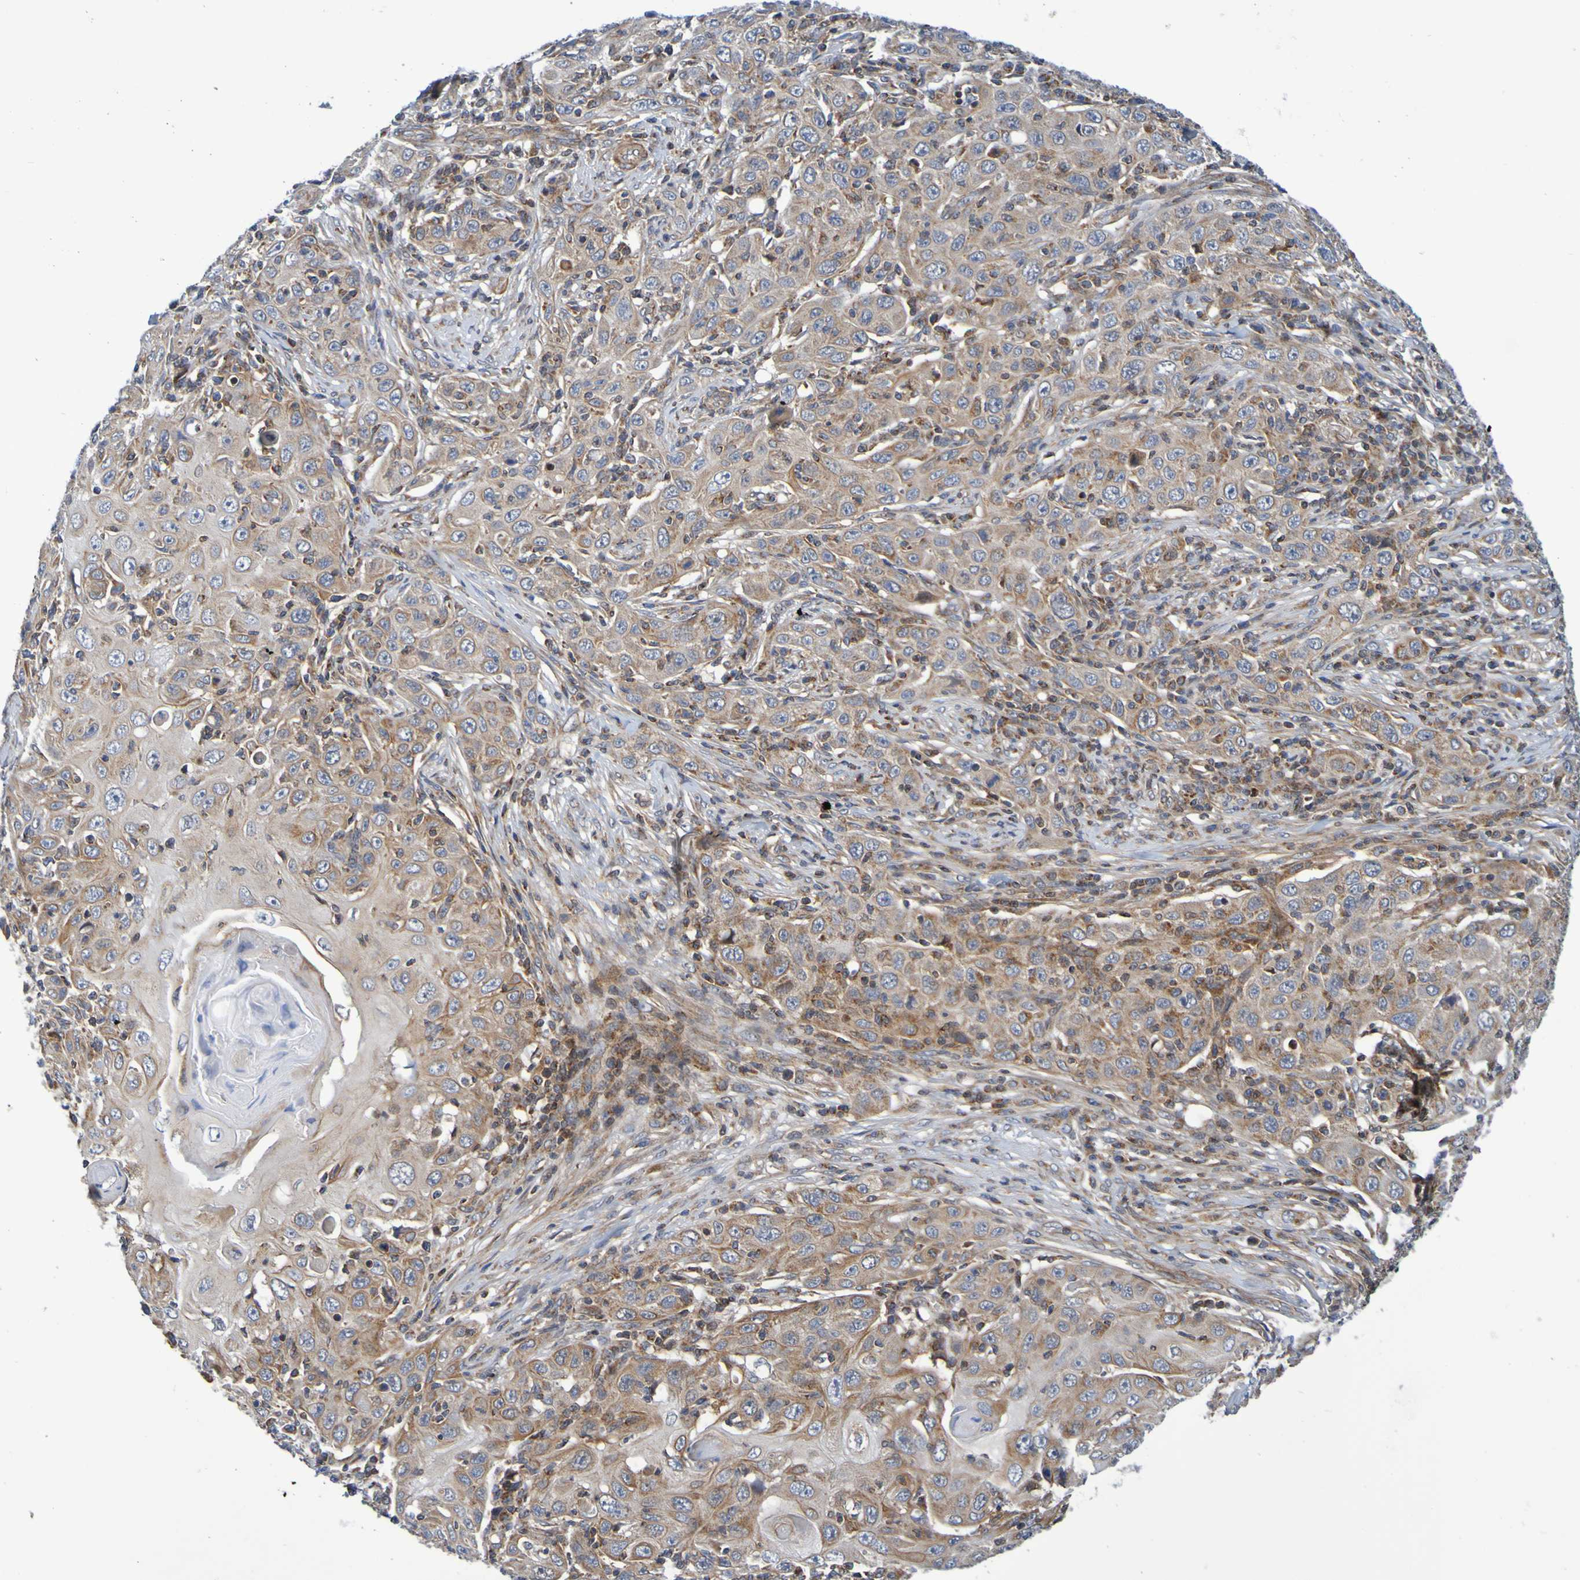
{"staining": {"intensity": "moderate", "quantity": ">75%", "location": "cytoplasmic/membranous"}, "tissue": "skin cancer", "cell_type": "Tumor cells", "image_type": "cancer", "snomed": [{"axis": "morphology", "description": "Squamous cell carcinoma, NOS"}, {"axis": "topography", "description": "Skin"}], "caption": "Moderate cytoplasmic/membranous protein expression is identified in approximately >75% of tumor cells in skin squamous cell carcinoma. The staining was performed using DAB, with brown indicating positive protein expression. Nuclei are stained blue with hematoxylin.", "gene": "CCDC51", "patient": {"sex": "female", "age": 88}}